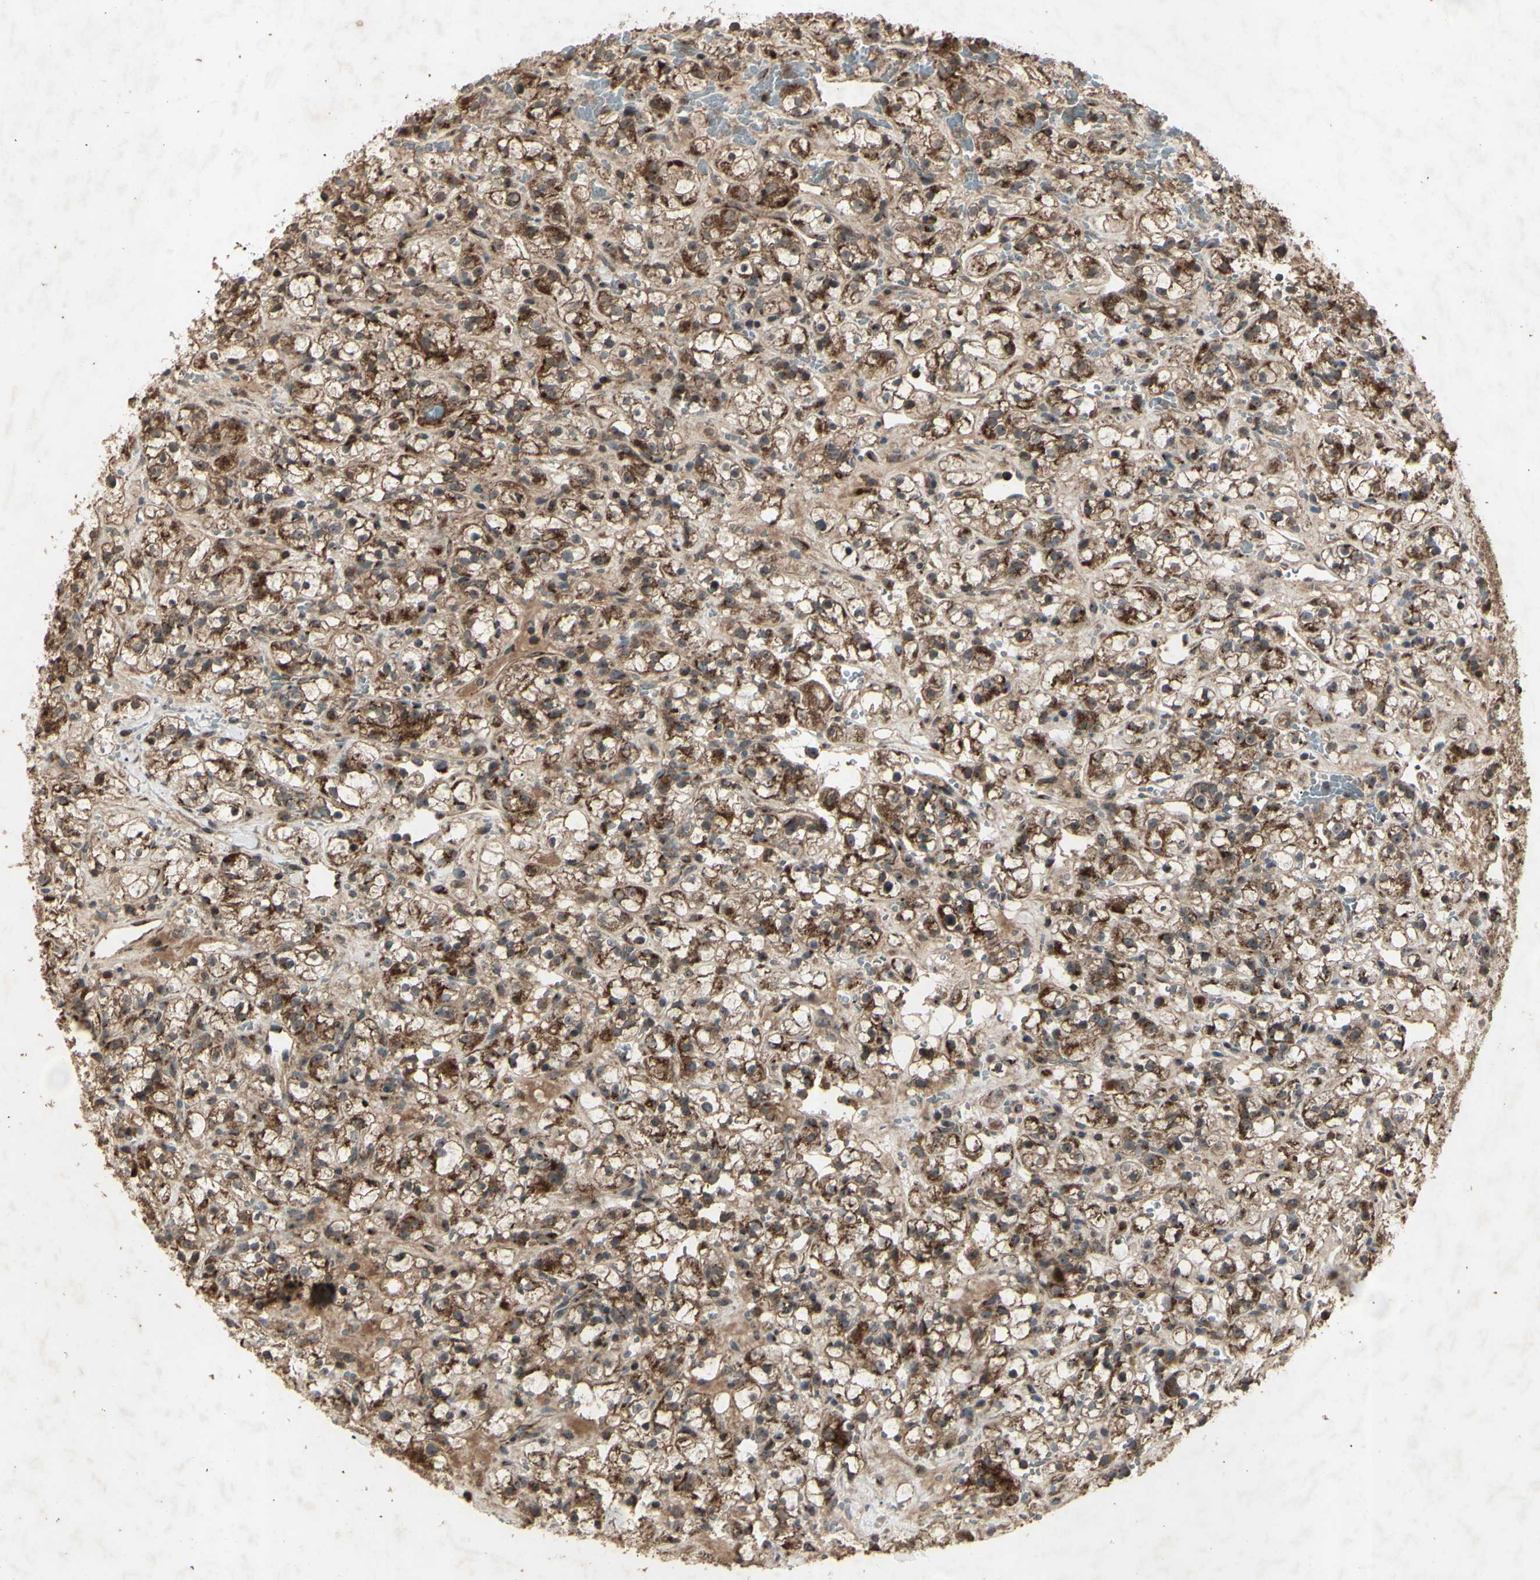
{"staining": {"intensity": "strong", "quantity": ">75%", "location": "cytoplasmic/membranous"}, "tissue": "renal cancer", "cell_type": "Tumor cells", "image_type": "cancer", "snomed": [{"axis": "morphology", "description": "Adenocarcinoma, NOS"}, {"axis": "topography", "description": "Kidney"}], "caption": "DAB (3,3'-diaminobenzidine) immunohistochemical staining of human renal adenocarcinoma demonstrates strong cytoplasmic/membranous protein positivity in about >75% of tumor cells.", "gene": "AP1G1", "patient": {"sex": "male", "age": 61}}